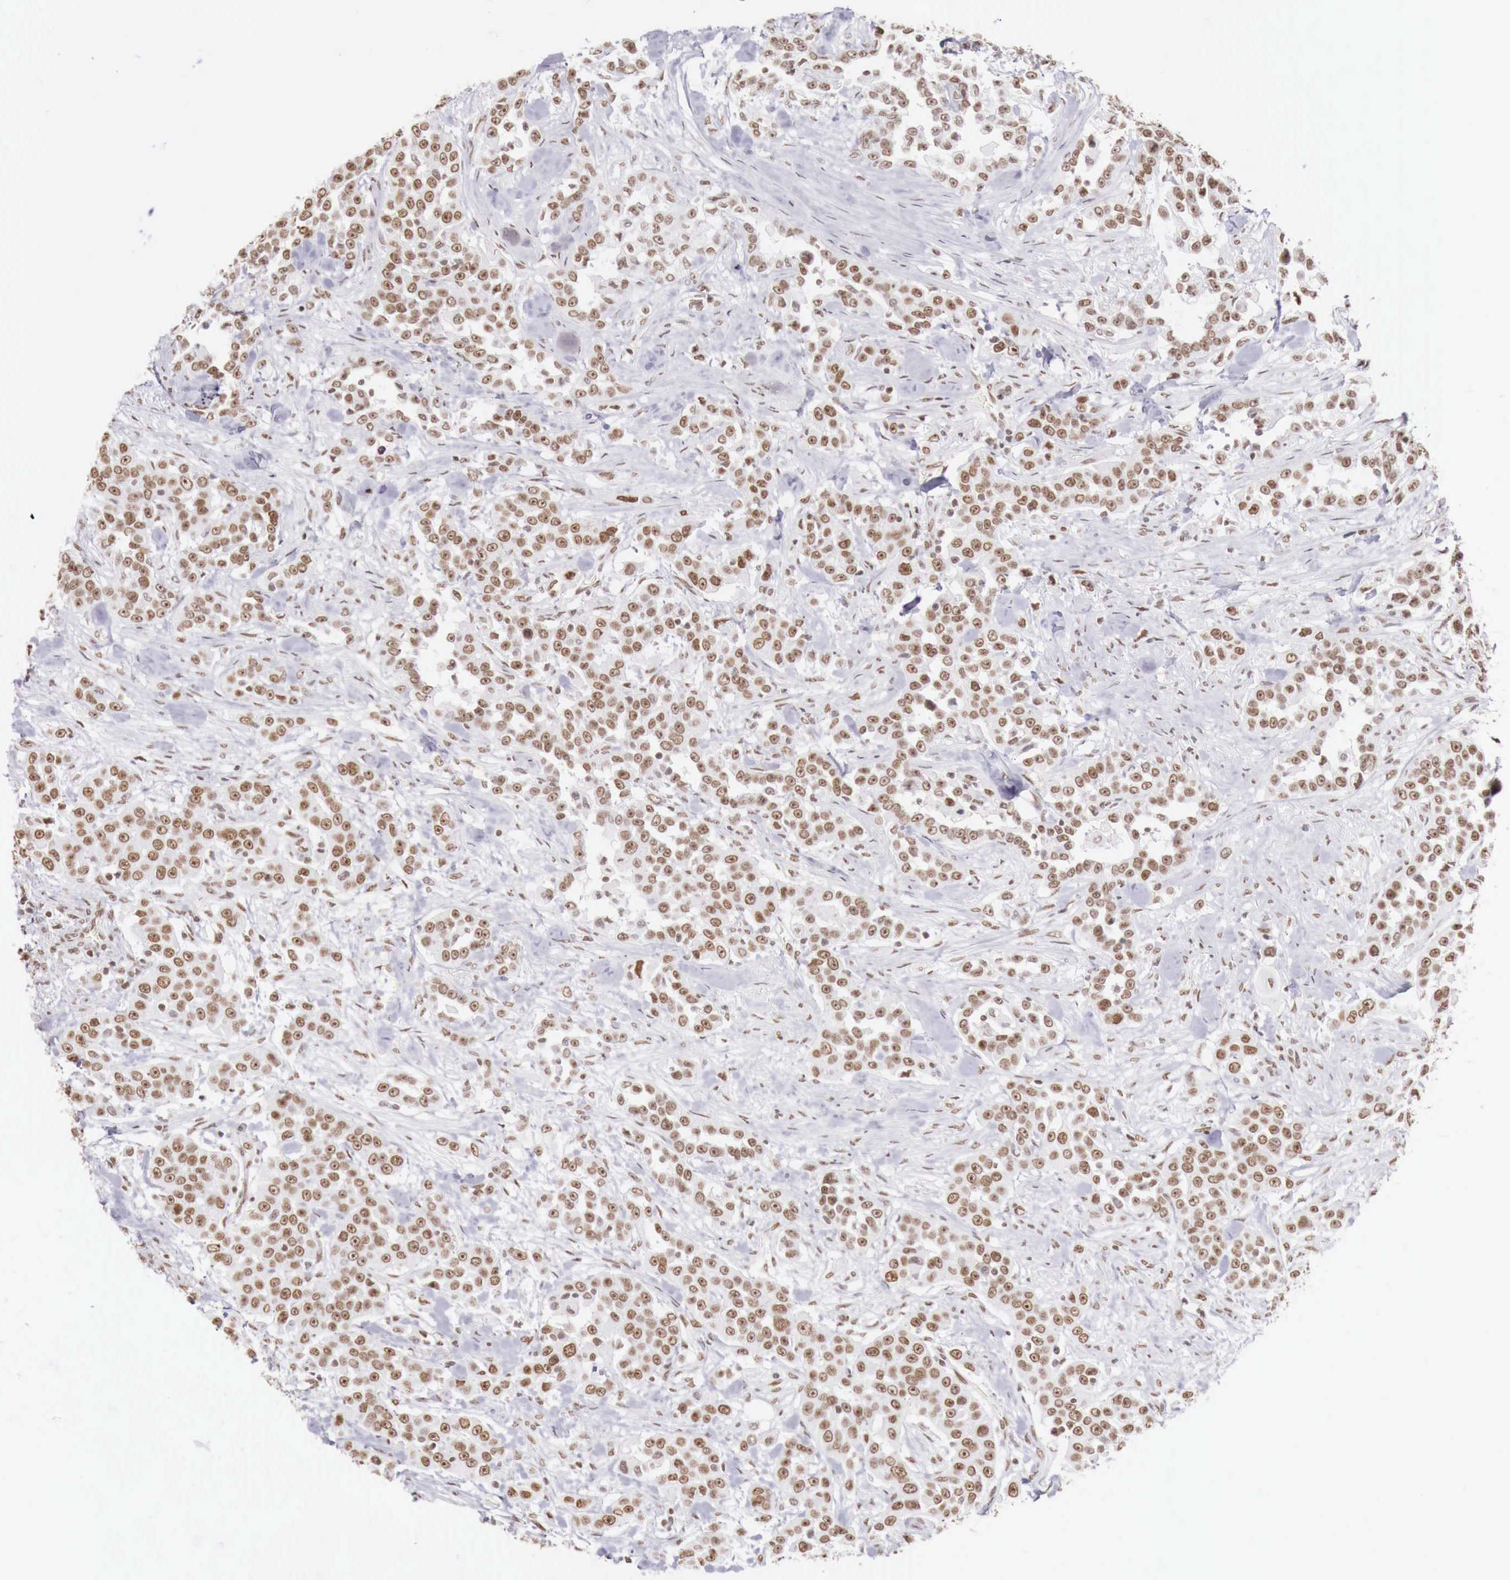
{"staining": {"intensity": "weak", "quantity": "25%-75%", "location": "nuclear"}, "tissue": "urothelial cancer", "cell_type": "Tumor cells", "image_type": "cancer", "snomed": [{"axis": "morphology", "description": "Urothelial carcinoma, High grade"}, {"axis": "topography", "description": "Urinary bladder"}], "caption": "A high-resolution micrograph shows immunohistochemistry (IHC) staining of urothelial cancer, which demonstrates weak nuclear staining in approximately 25%-75% of tumor cells.", "gene": "PHF14", "patient": {"sex": "female", "age": 80}}